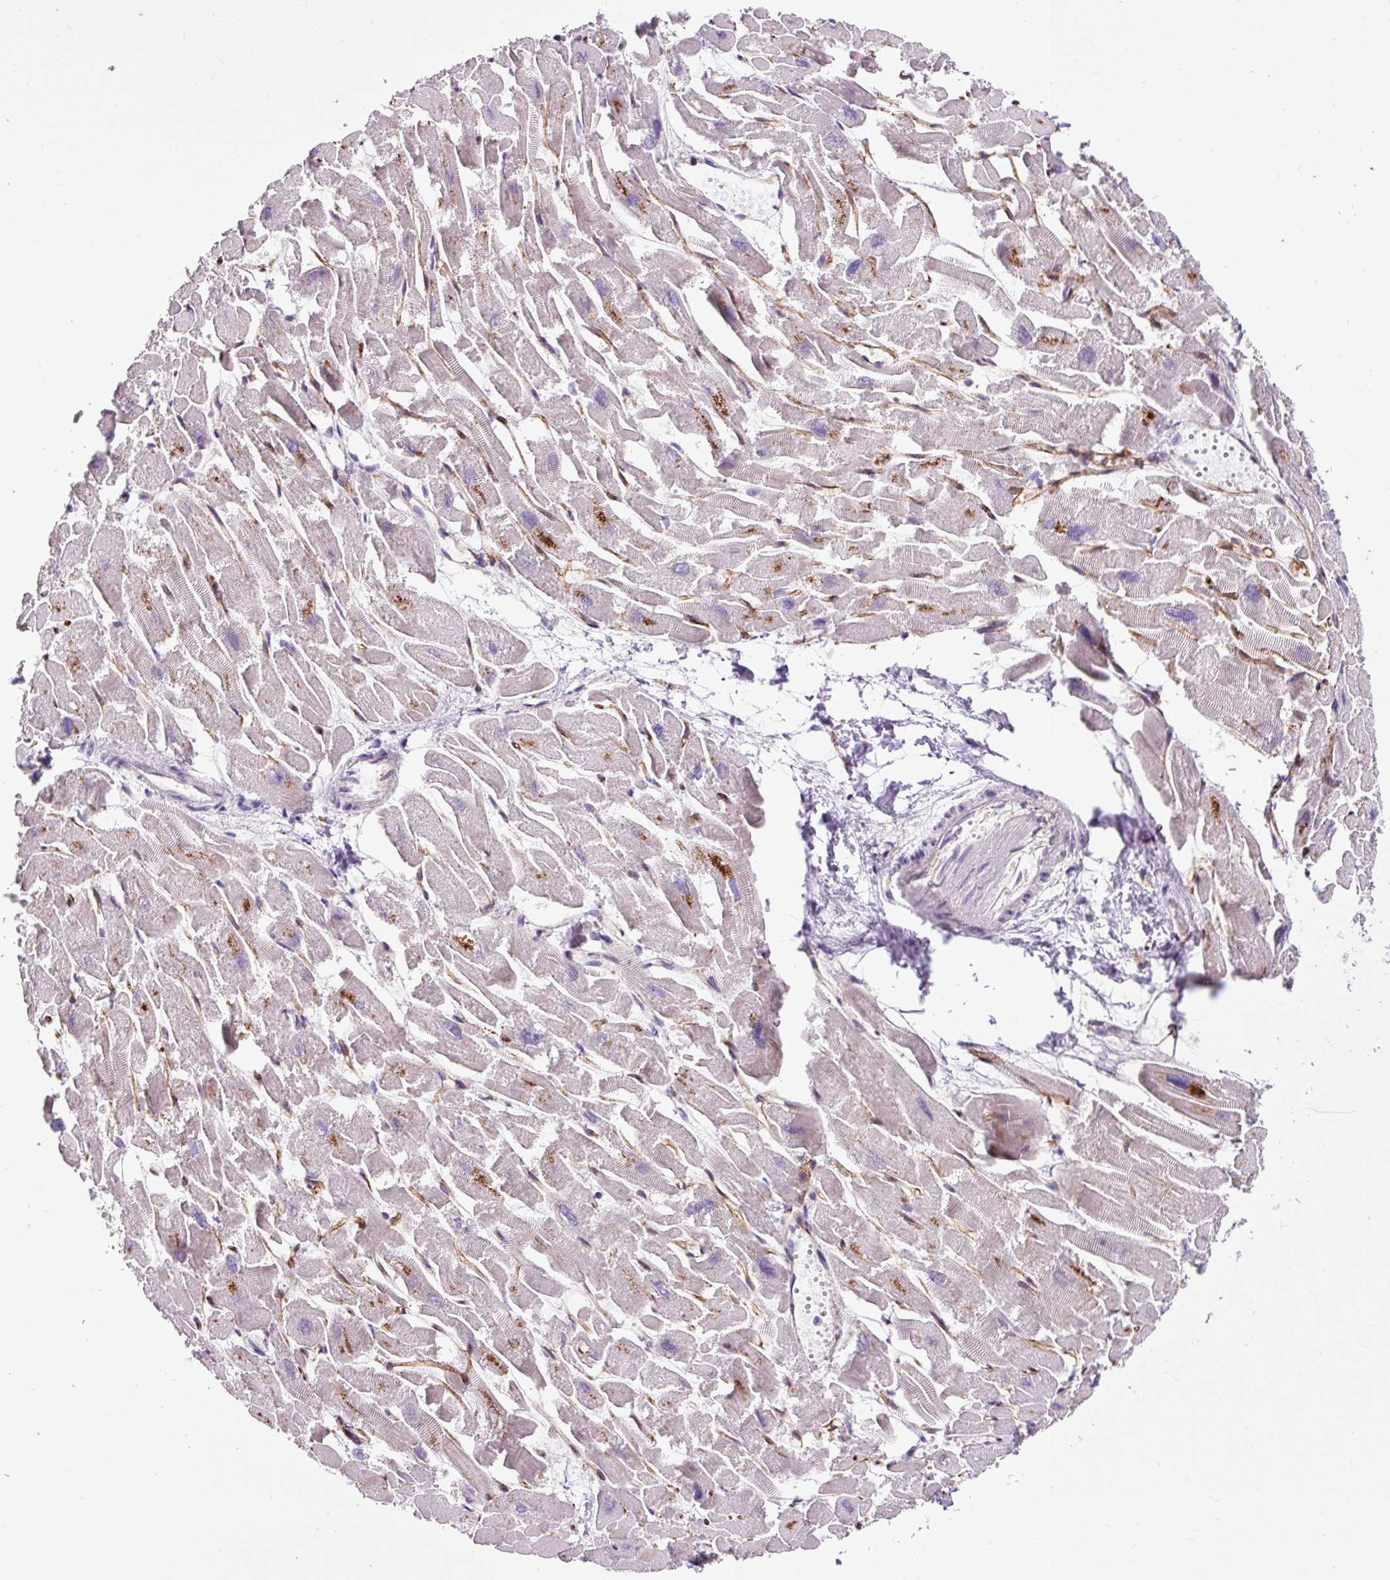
{"staining": {"intensity": "moderate", "quantity": "25%-75%", "location": "cytoplasmic/membranous"}, "tissue": "heart muscle", "cell_type": "Cardiomyocytes", "image_type": "normal", "snomed": [{"axis": "morphology", "description": "Normal tissue, NOS"}, {"axis": "topography", "description": "Heart"}], "caption": "This photomicrograph demonstrates immunohistochemistry staining of normal heart muscle, with medium moderate cytoplasmic/membranous staining in approximately 25%-75% of cardiomyocytes.", "gene": "PCDHGB3", "patient": {"sex": "male", "age": 54}}